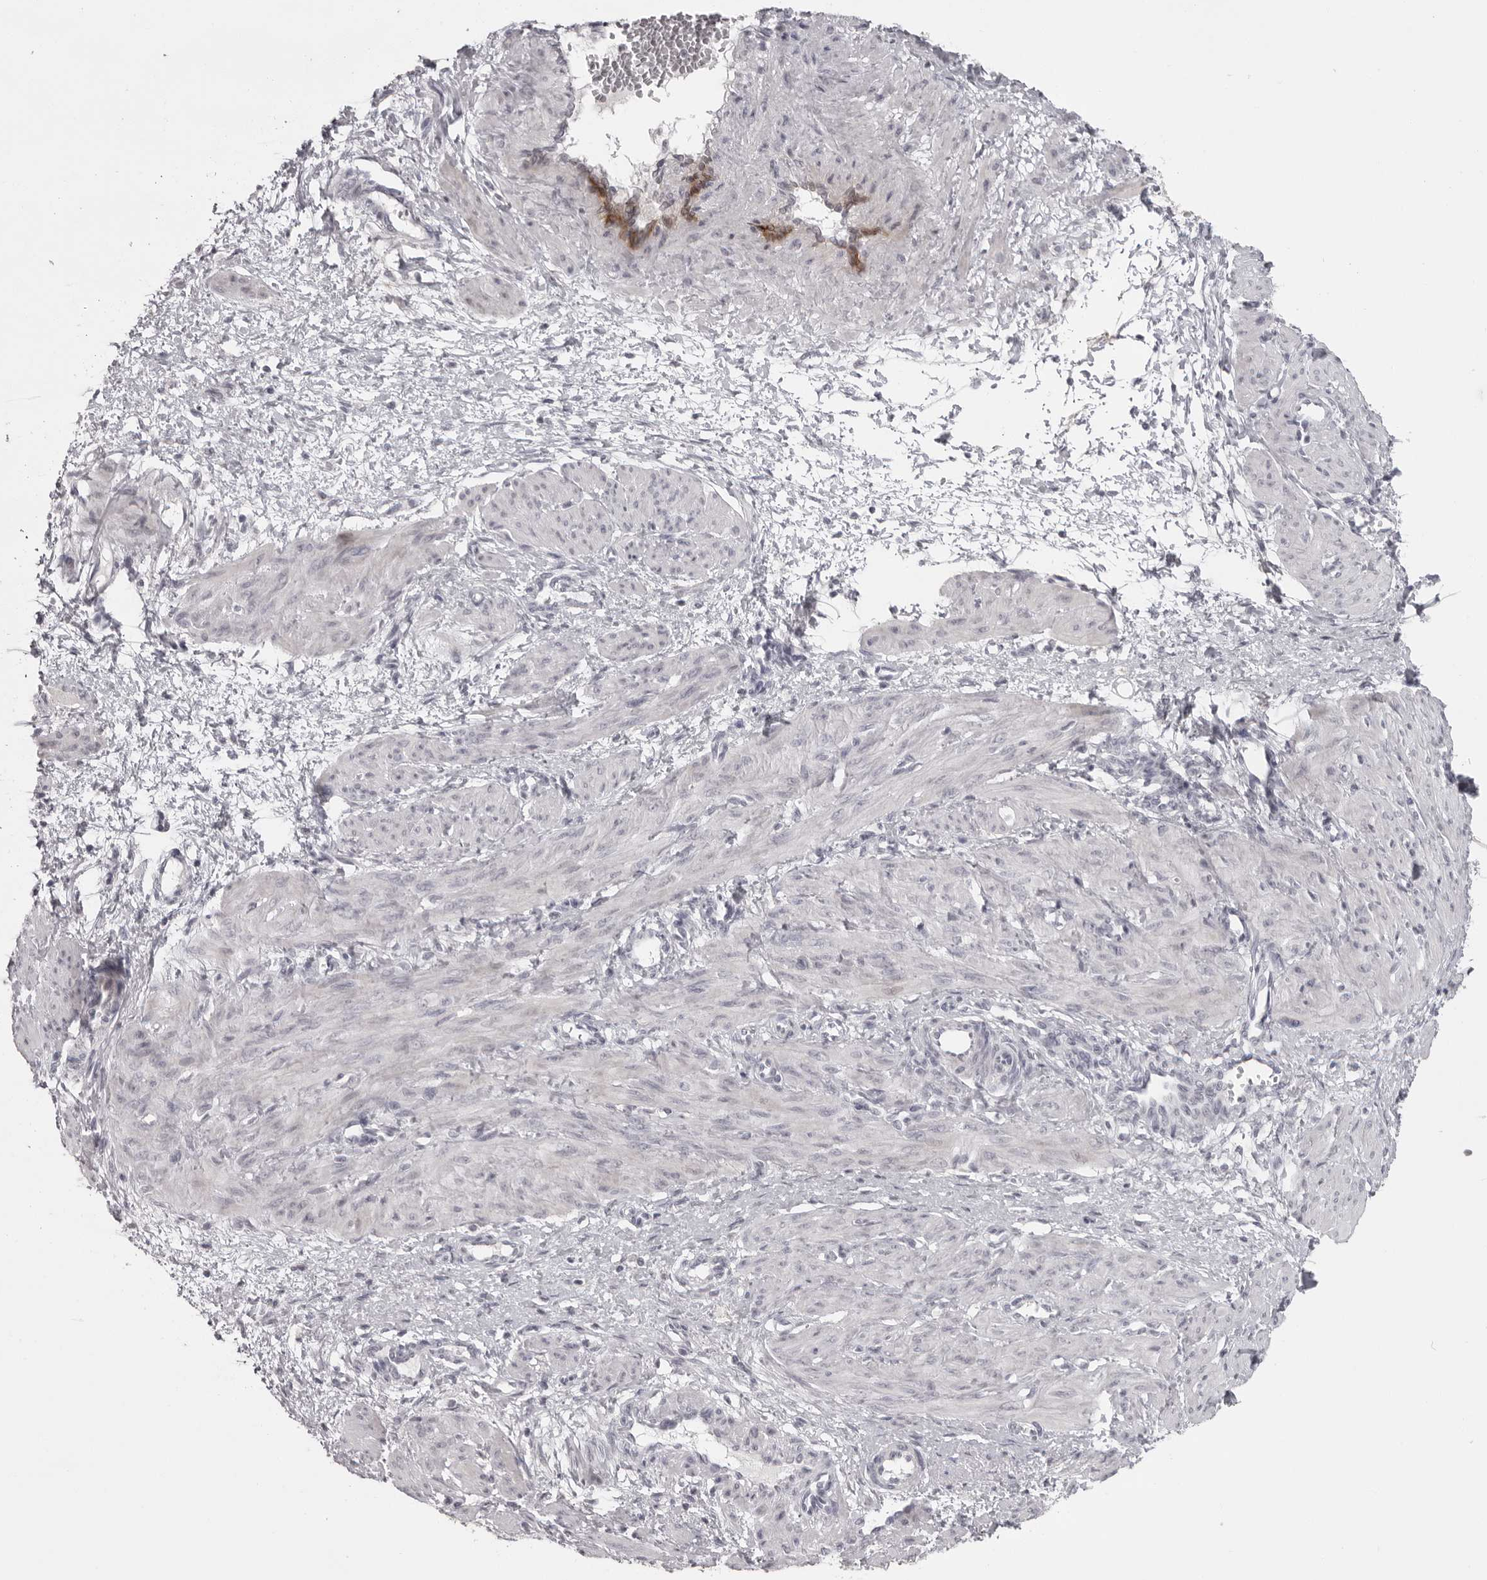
{"staining": {"intensity": "weak", "quantity": "<25%", "location": "cytoplasmic/membranous"}, "tissue": "smooth muscle", "cell_type": "Smooth muscle cells", "image_type": "normal", "snomed": [{"axis": "morphology", "description": "Normal tissue, NOS"}, {"axis": "topography", "description": "Endometrium"}], "caption": "Immunohistochemistry (IHC) histopathology image of benign smooth muscle stained for a protein (brown), which exhibits no expression in smooth muscle cells.", "gene": "NUDT18", "patient": {"sex": "female", "age": 33}}